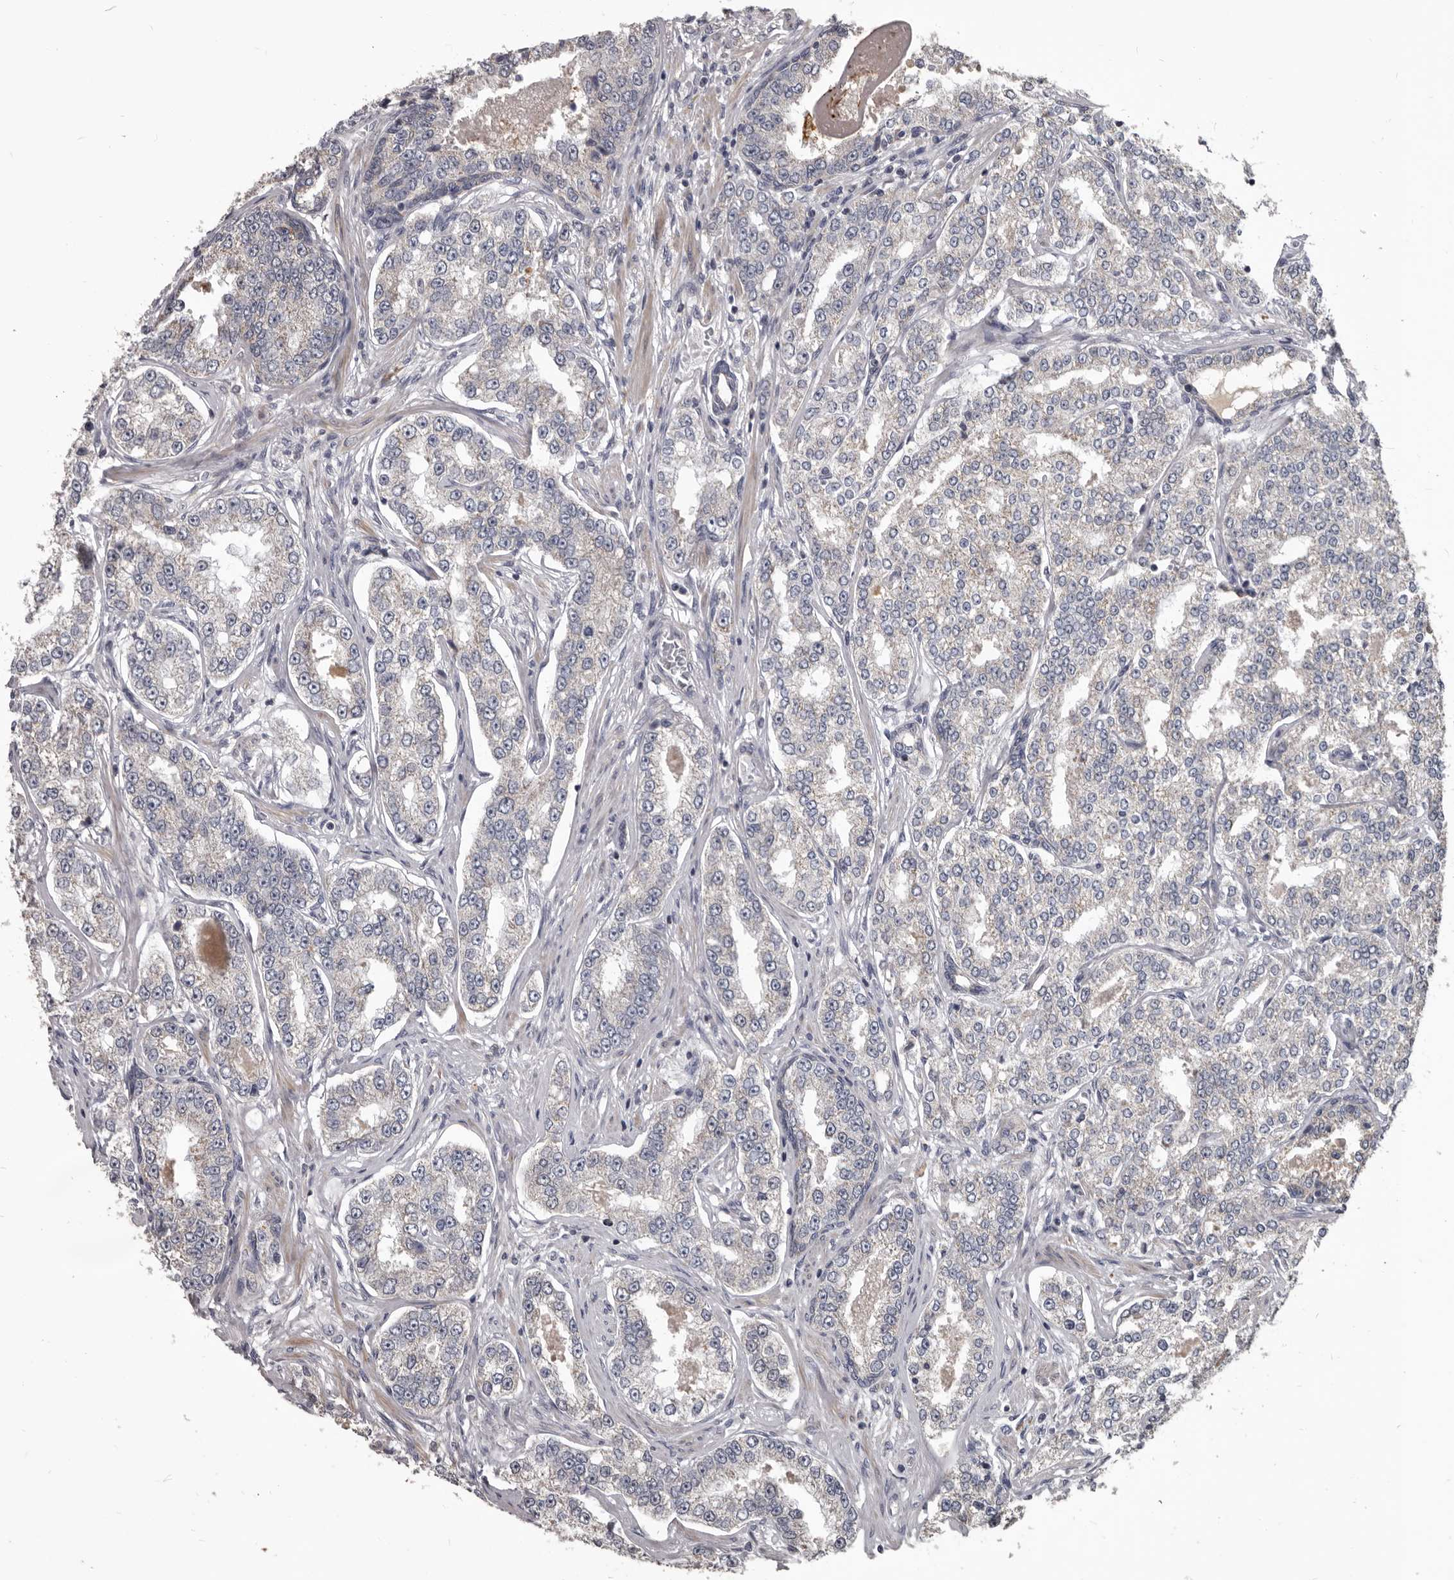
{"staining": {"intensity": "negative", "quantity": "none", "location": "none"}, "tissue": "prostate cancer", "cell_type": "Tumor cells", "image_type": "cancer", "snomed": [{"axis": "morphology", "description": "Normal tissue, NOS"}, {"axis": "morphology", "description": "Adenocarcinoma, High grade"}, {"axis": "topography", "description": "Prostate"}], "caption": "This is a micrograph of immunohistochemistry (IHC) staining of high-grade adenocarcinoma (prostate), which shows no staining in tumor cells.", "gene": "ALDH5A1", "patient": {"sex": "male", "age": 83}}